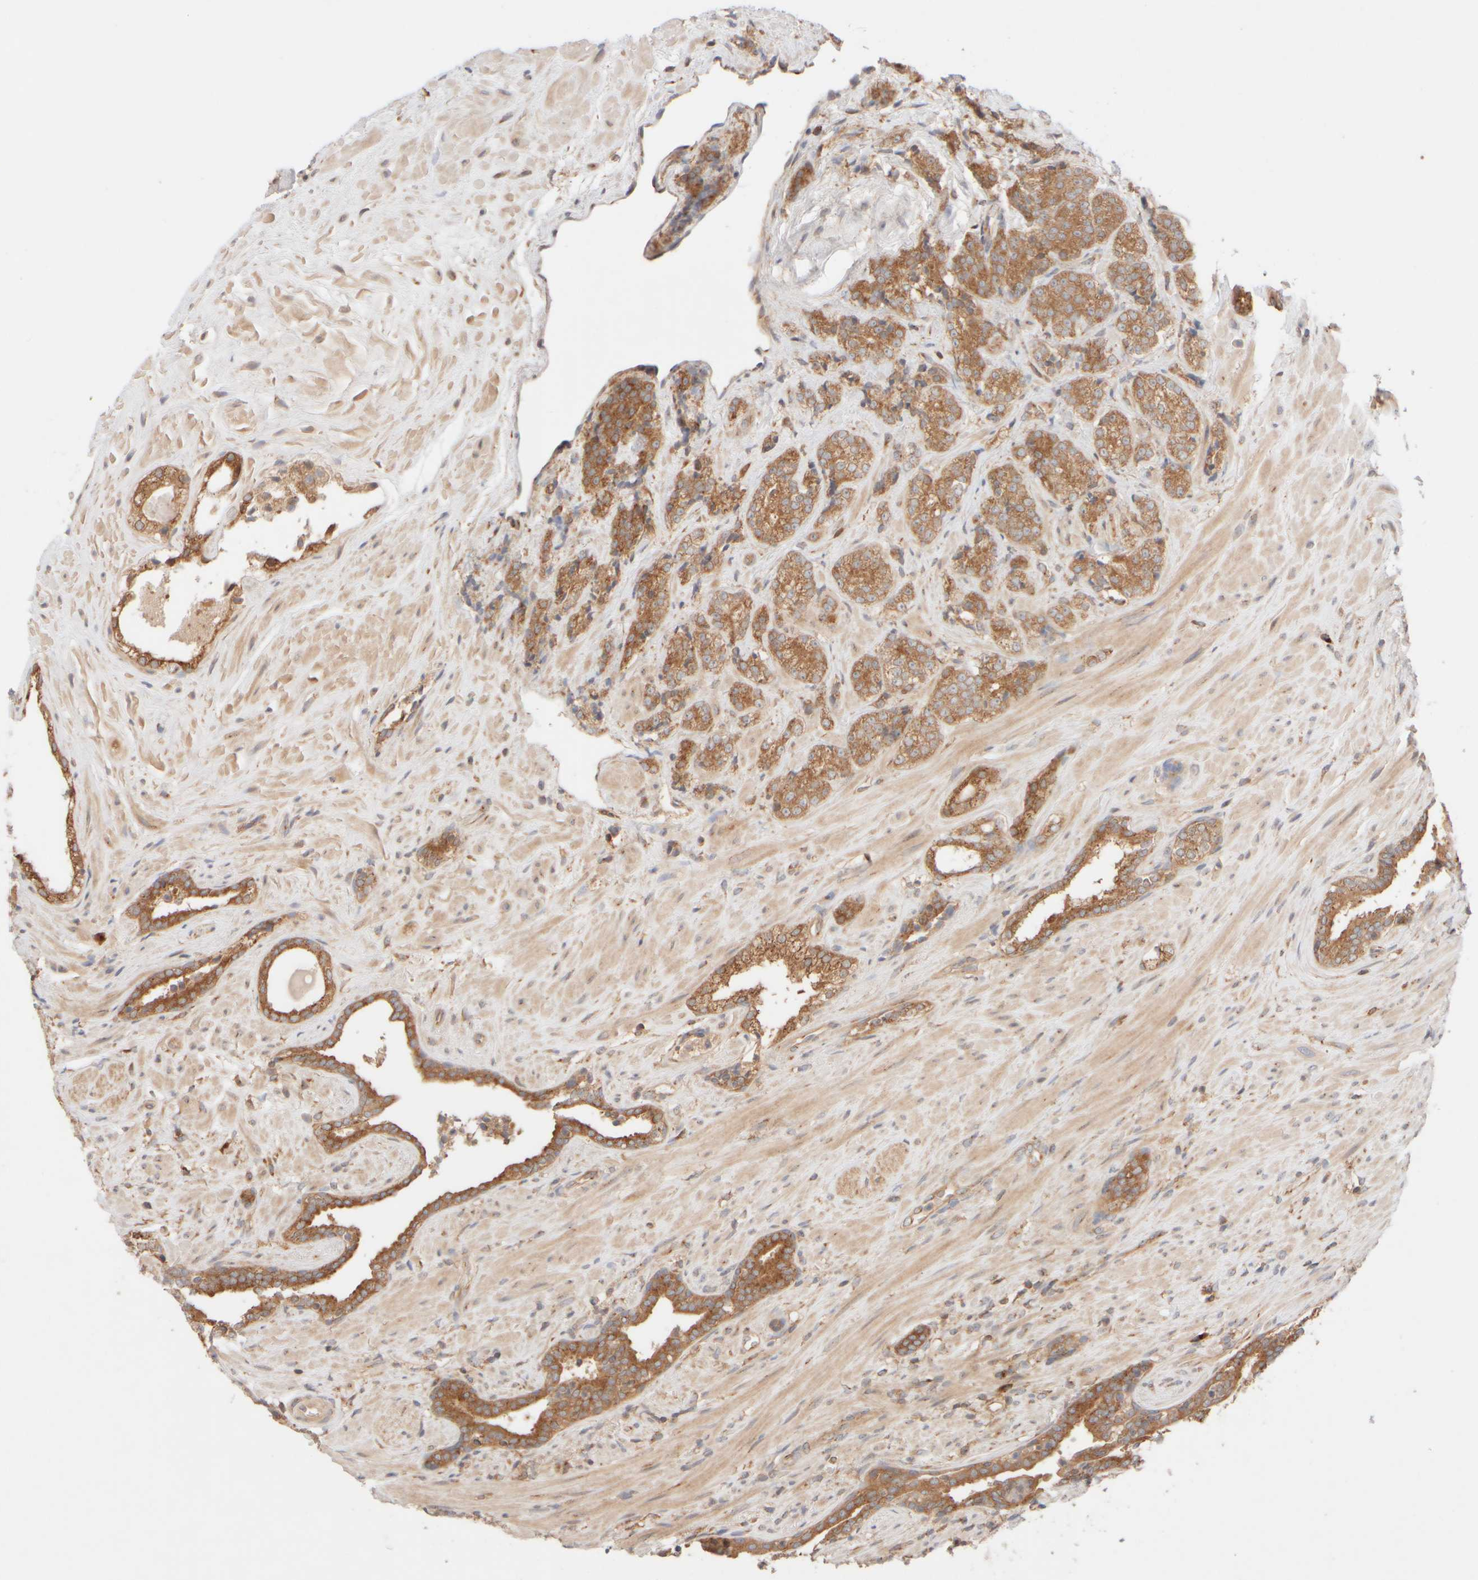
{"staining": {"intensity": "moderate", "quantity": ">75%", "location": "cytoplasmic/membranous"}, "tissue": "prostate cancer", "cell_type": "Tumor cells", "image_type": "cancer", "snomed": [{"axis": "morphology", "description": "Adenocarcinoma, High grade"}, {"axis": "topography", "description": "Prostate"}], "caption": "Immunohistochemical staining of prostate cancer (high-grade adenocarcinoma) shows moderate cytoplasmic/membranous protein staining in approximately >75% of tumor cells. (Brightfield microscopy of DAB IHC at high magnification).", "gene": "RABEP1", "patient": {"sex": "male", "age": 71}}